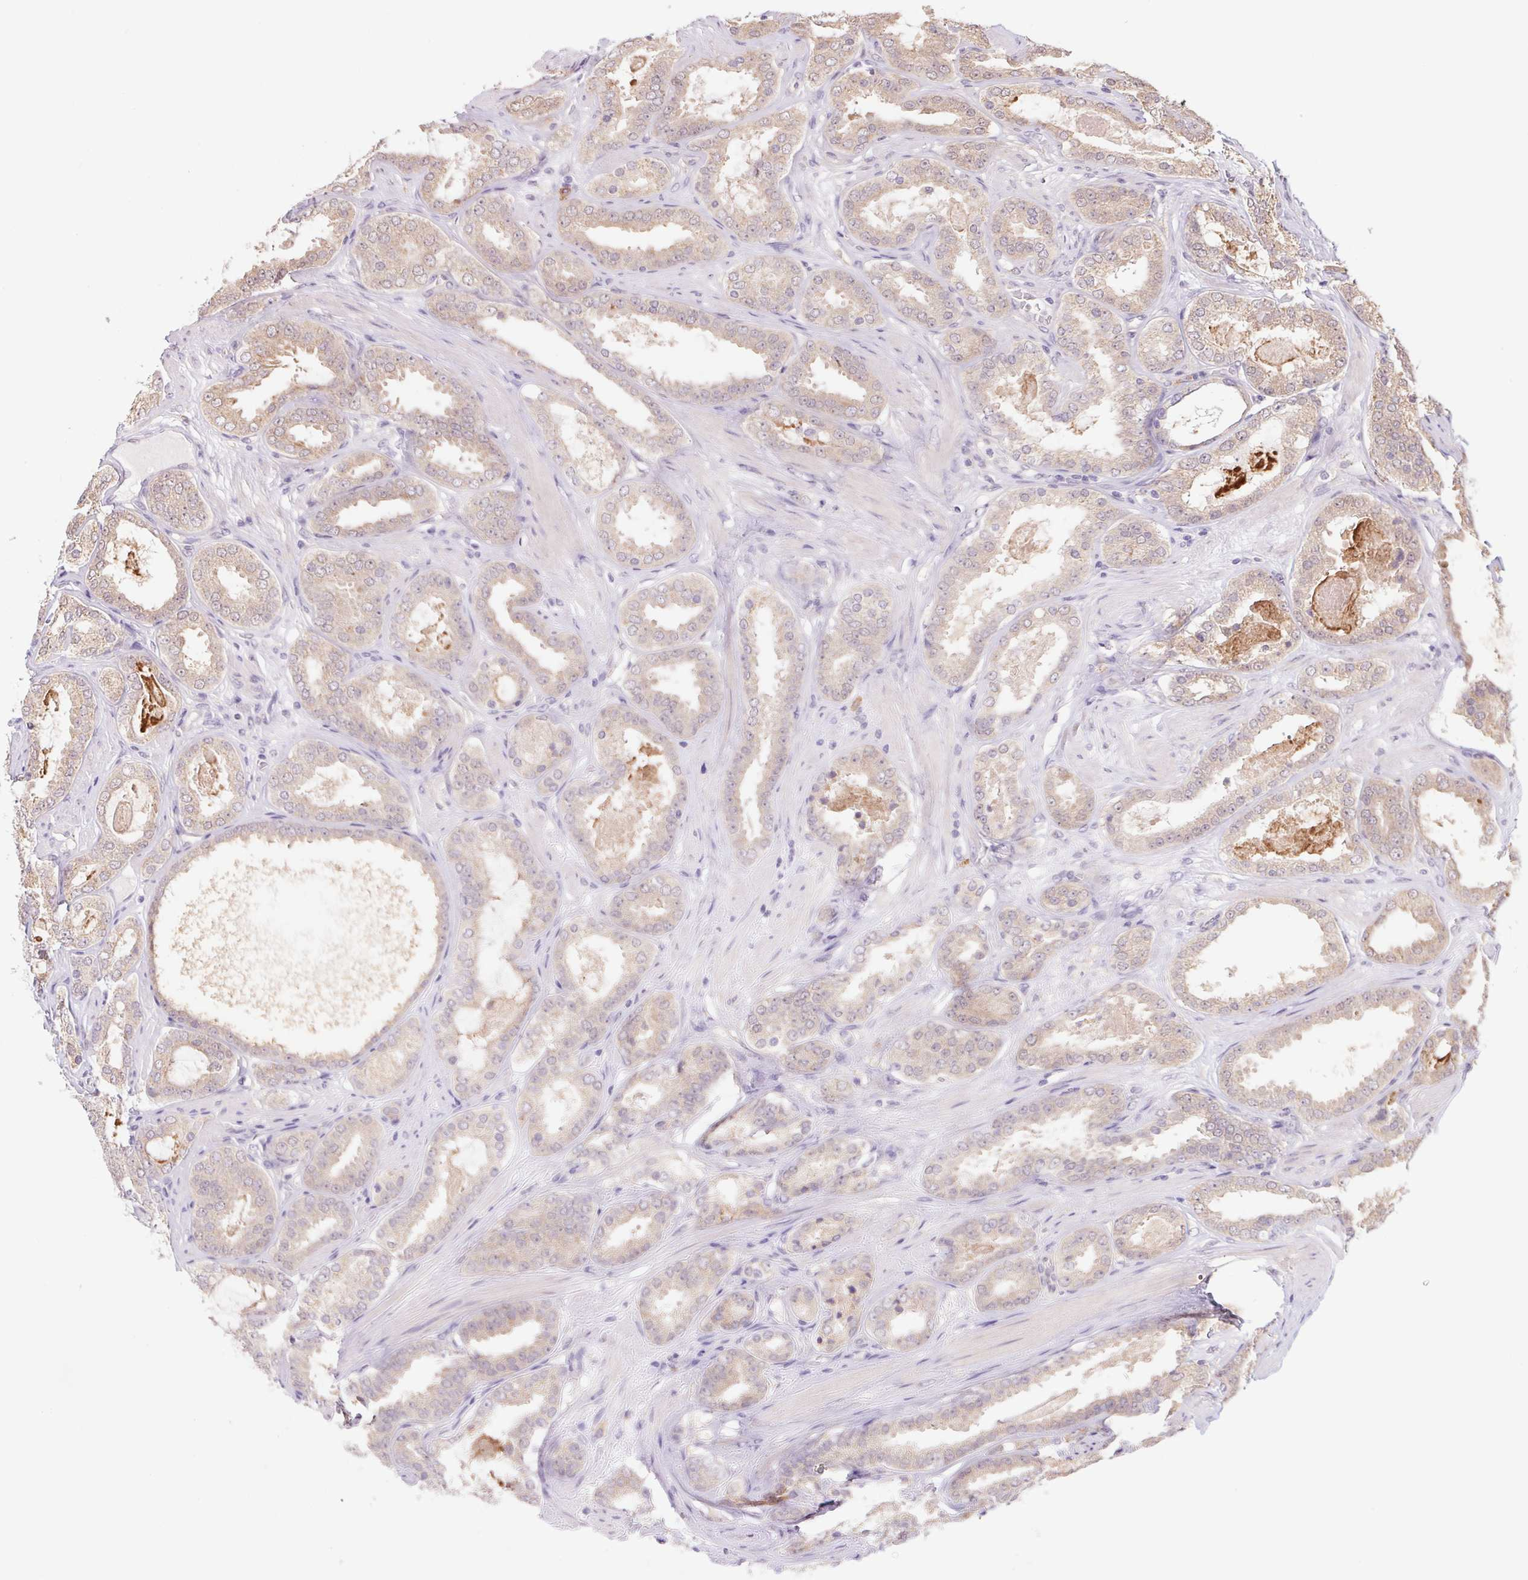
{"staining": {"intensity": "negative", "quantity": "none", "location": "none"}, "tissue": "prostate cancer", "cell_type": "Tumor cells", "image_type": "cancer", "snomed": [{"axis": "morphology", "description": "Adenocarcinoma, High grade"}, {"axis": "topography", "description": "Prostate"}], "caption": "High-grade adenocarcinoma (prostate) was stained to show a protein in brown. There is no significant expression in tumor cells.", "gene": "RRM1", "patient": {"sex": "male", "age": 63}}